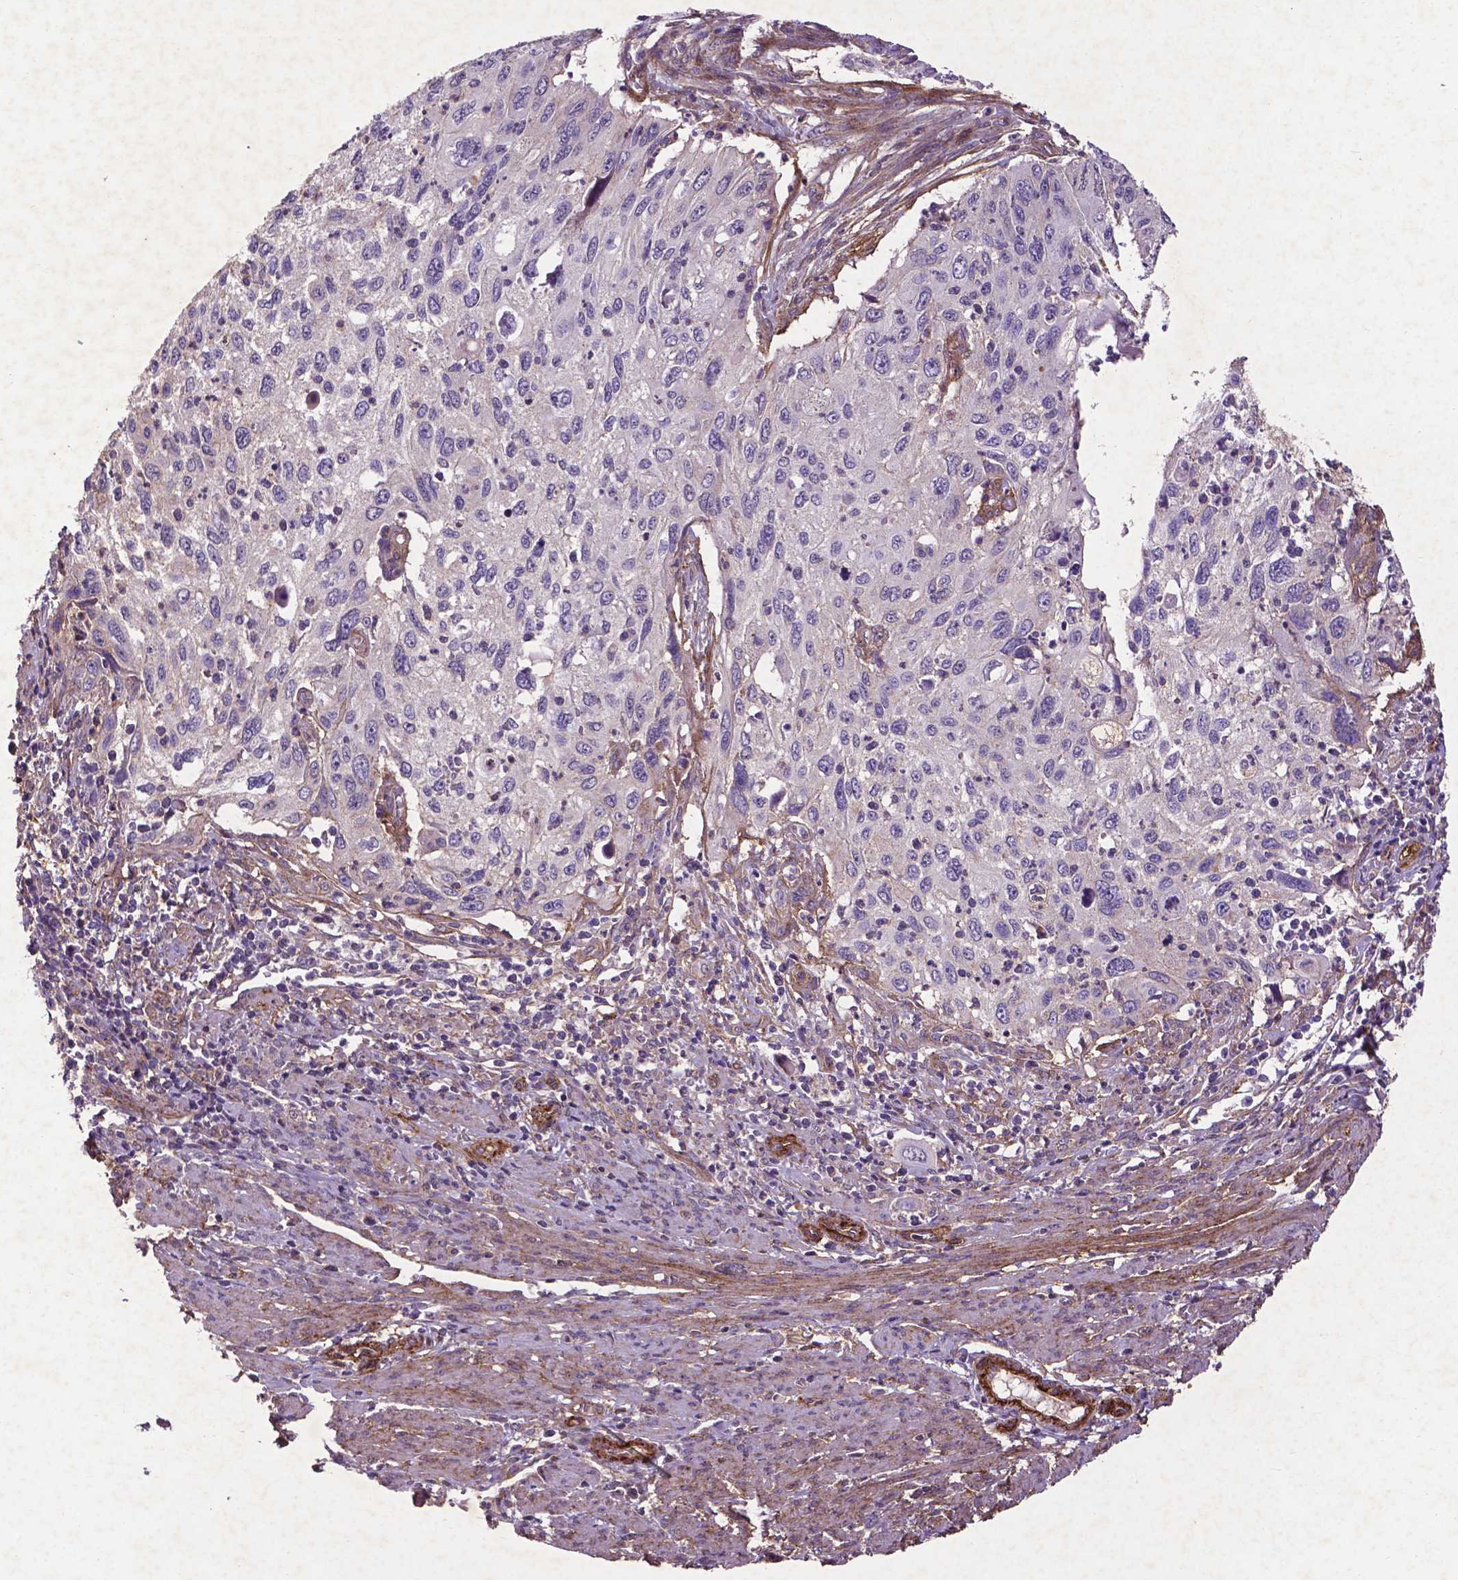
{"staining": {"intensity": "negative", "quantity": "none", "location": "none"}, "tissue": "cervical cancer", "cell_type": "Tumor cells", "image_type": "cancer", "snomed": [{"axis": "morphology", "description": "Squamous cell carcinoma, NOS"}, {"axis": "topography", "description": "Cervix"}], "caption": "Immunohistochemical staining of human cervical cancer exhibits no significant expression in tumor cells.", "gene": "RRAS", "patient": {"sex": "female", "age": 70}}